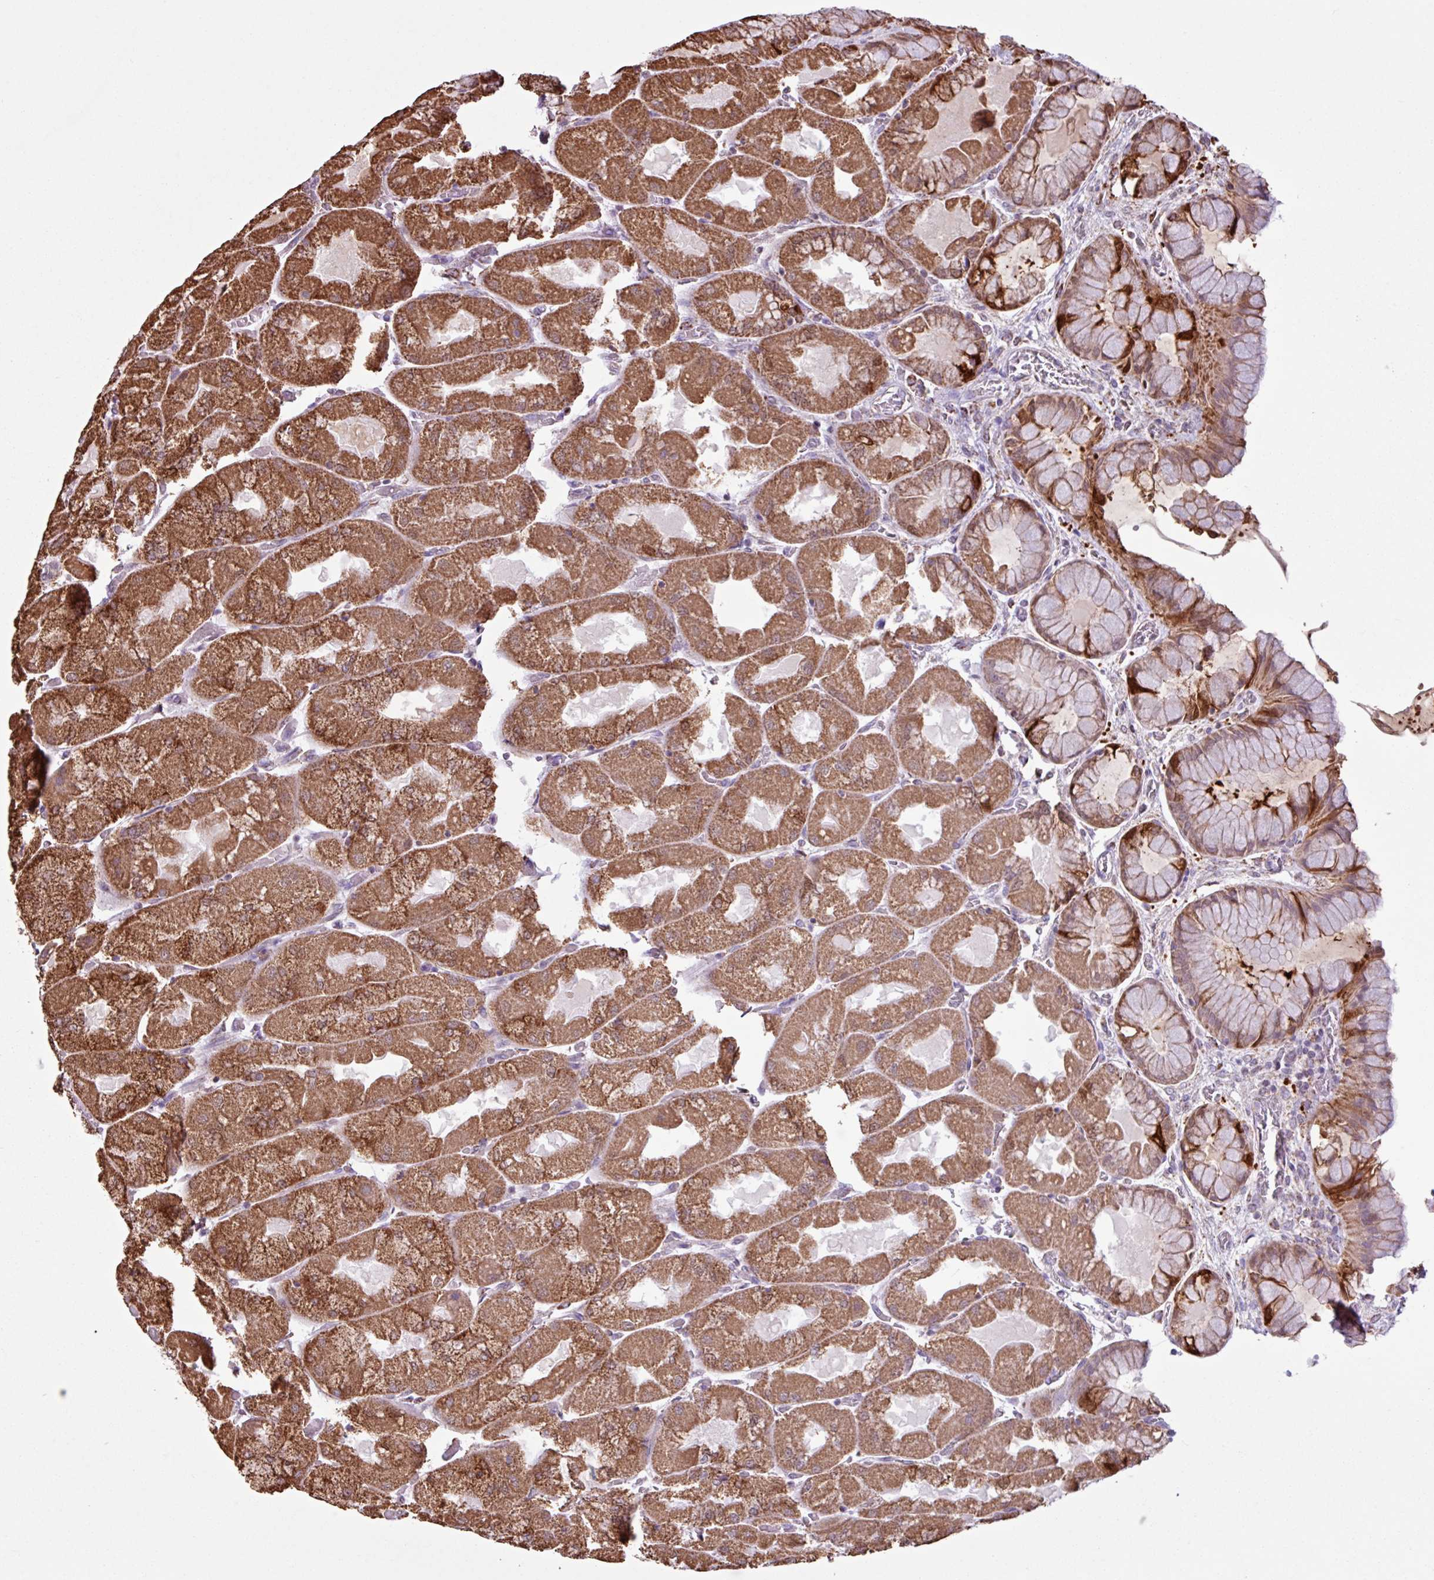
{"staining": {"intensity": "strong", "quantity": ">75%", "location": "cytoplasmic/membranous"}, "tissue": "stomach", "cell_type": "Glandular cells", "image_type": "normal", "snomed": [{"axis": "morphology", "description": "Normal tissue, NOS"}, {"axis": "topography", "description": "Stomach"}], "caption": "Benign stomach shows strong cytoplasmic/membranous staining in about >75% of glandular cells.", "gene": "ALG8", "patient": {"sex": "female", "age": 61}}